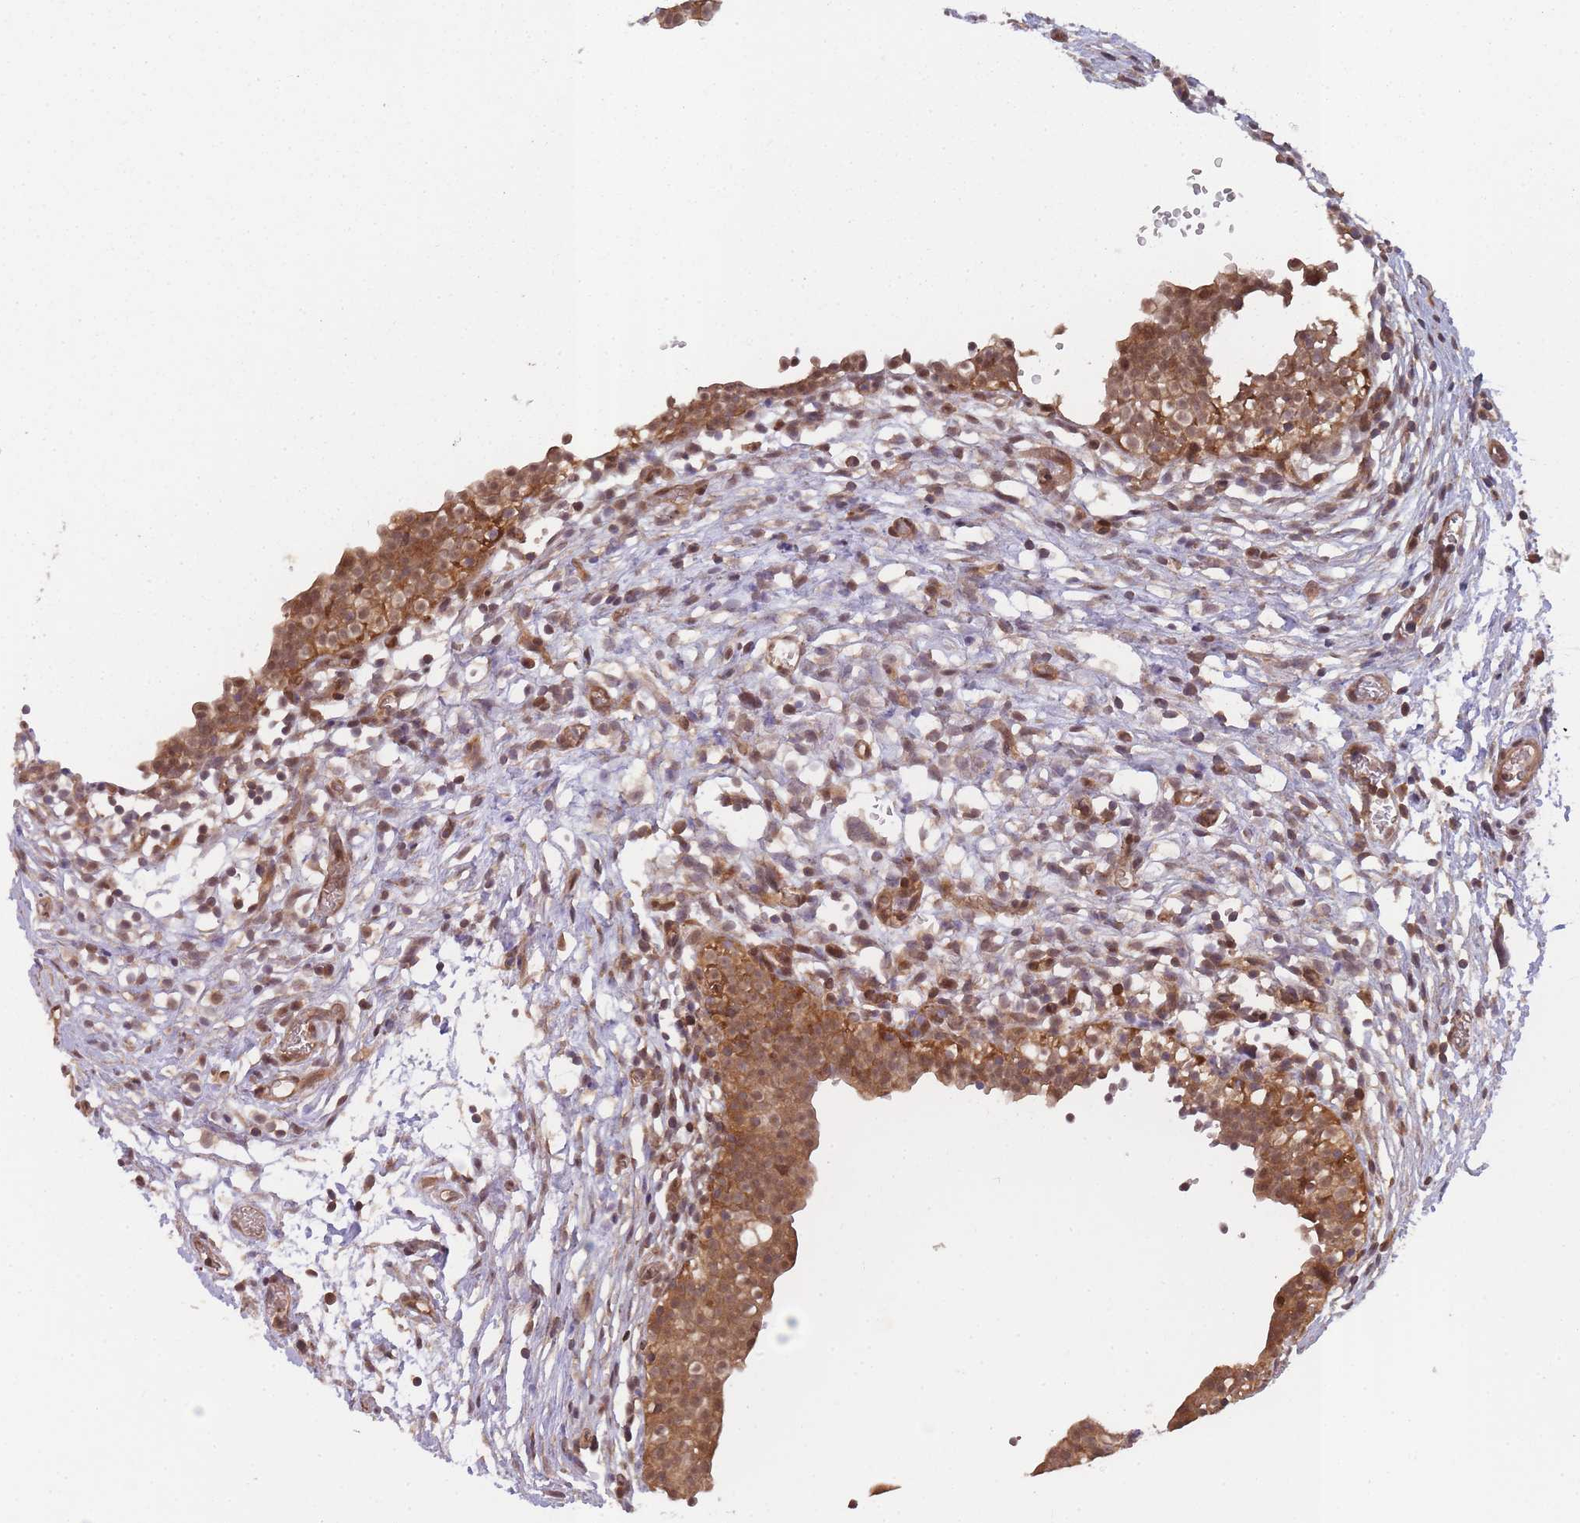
{"staining": {"intensity": "strong", "quantity": ">75%", "location": "cytoplasmic/membranous"}, "tissue": "urinary bladder", "cell_type": "Urothelial cells", "image_type": "normal", "snomed": [{"axis": "morphology", "description": "Normal tissue, NOS"}, {"axis": "topography", "description": "Urinary bladder"}, {"axis": "topography", "description": "Peripheral nerve tissue"}], "caption": "Brown immunohistochemical staining in normal human urinary bladder displays strong cytoplasmic/membranous positivity in approximately >75% of urothelial cells.", "gene": "PPP6R3", "patient": {"sex": "male", "age": 55}}